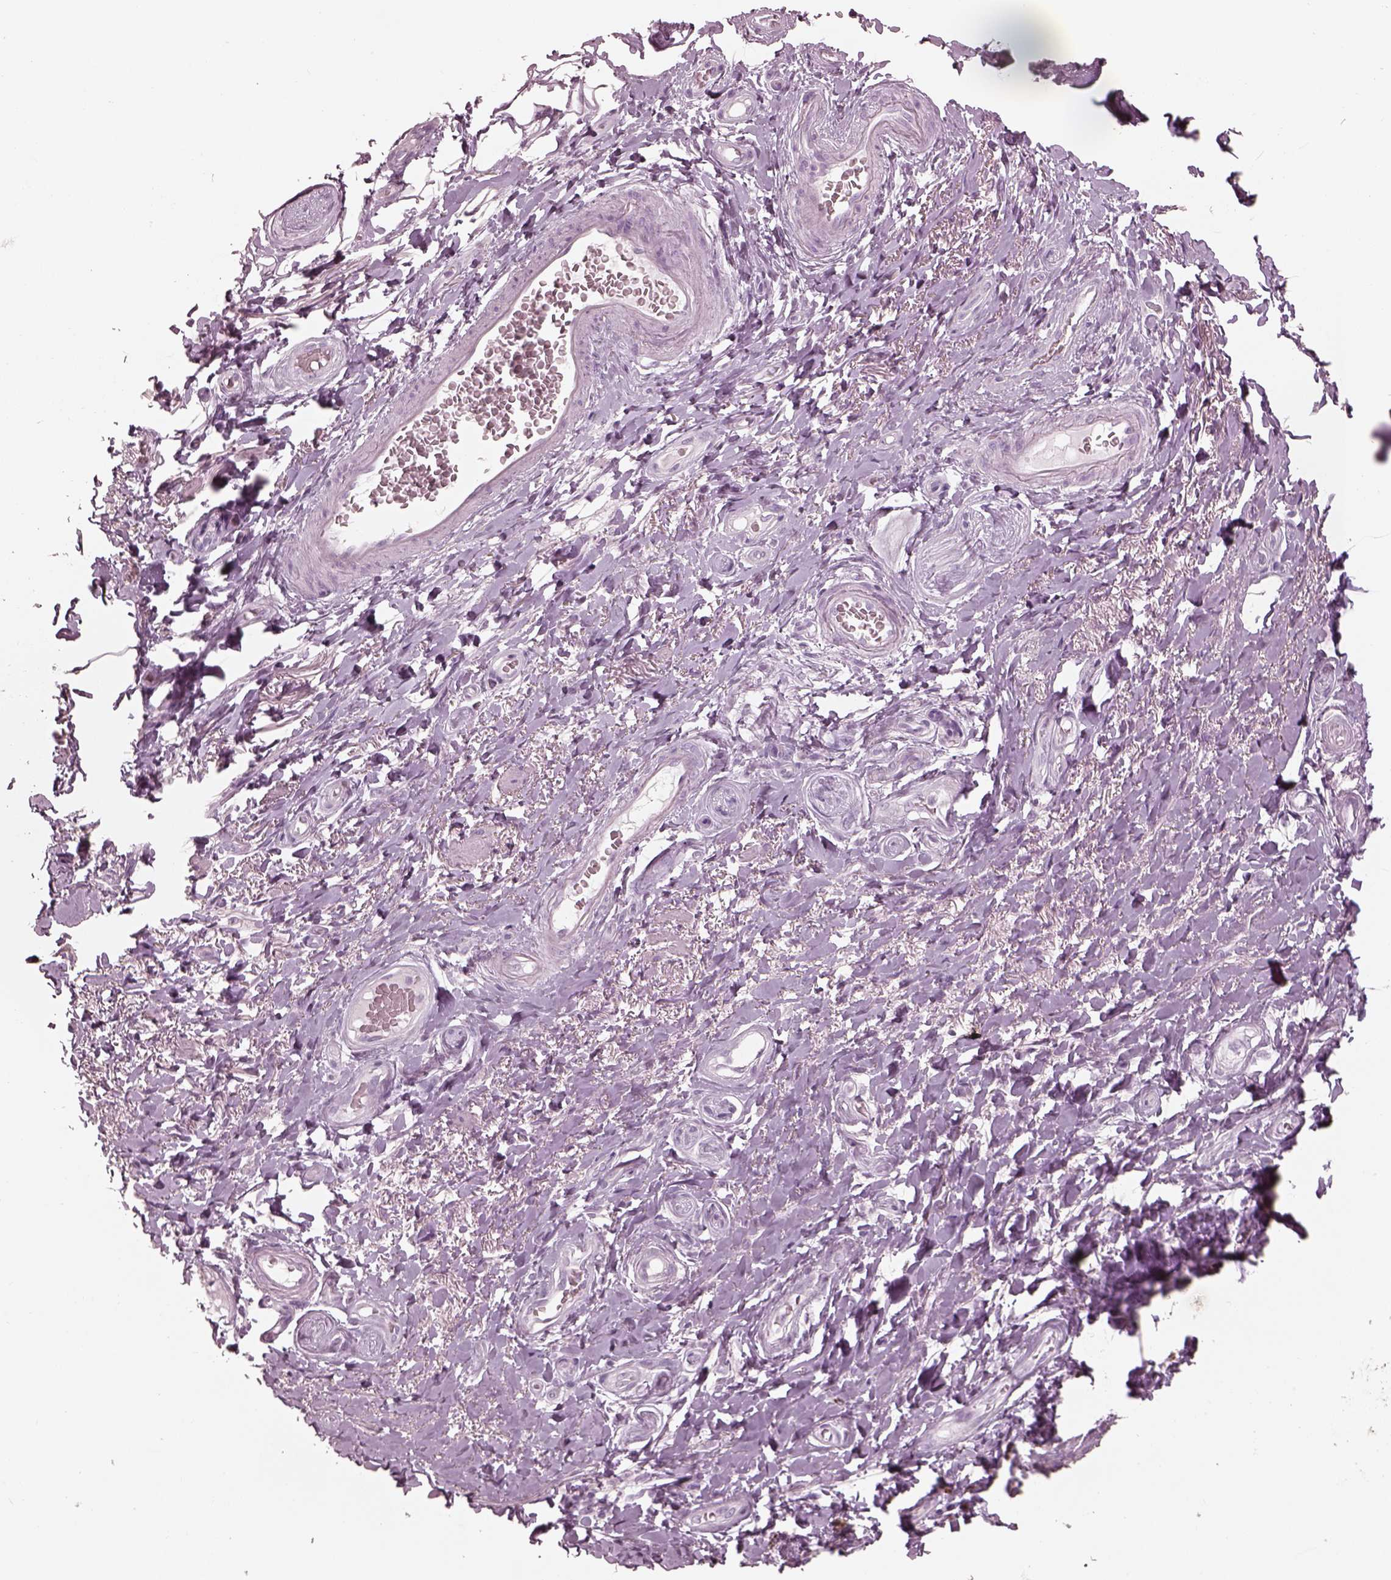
{"staining": {"intensity": "negative", "quantity": "none", "location": "none"}, "tissue": "adipose tissue", "cell_type": "Adipocytes", "image_type": "normal", "snomed": [{"axis": "morphology", "description": "Normal tissue, NOS"}, {"axis": "topography", "description": "Anal"}, {"axis": "topography", "description": "Peripheral nerve tissue"}], "caption": "The image exhibits no significant positivity in adipocytes of adipose tissue. (Brightfield microscopy of DAB immunohistochemistry at high magnification).", "gene": "KRTAP24", "patient": {"sex": "male", "age": 53}}